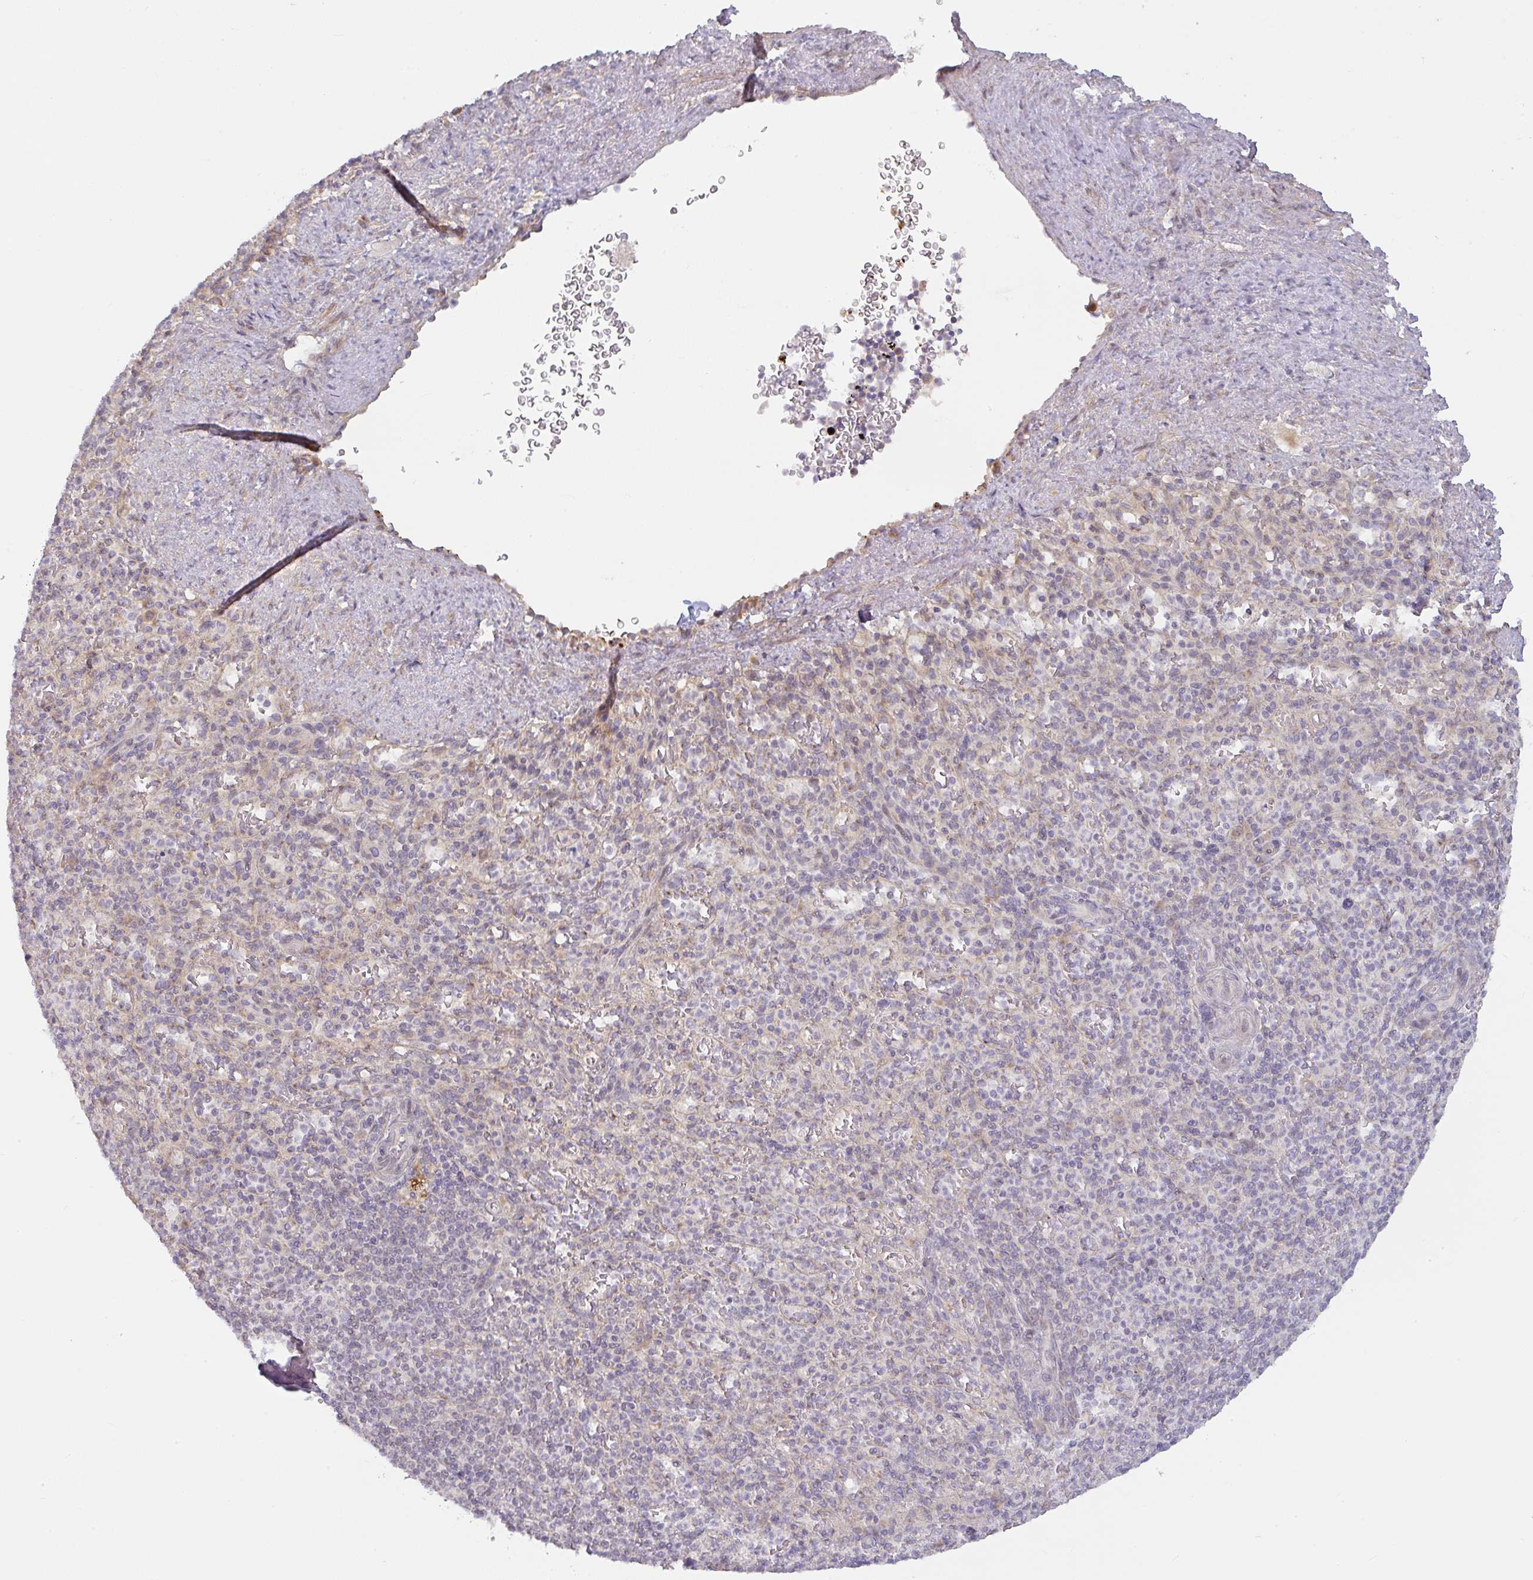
{"staining": {"intensity": "negative", "quantity": "none", "location": "none"}, "tissue": "spleen", "cell_type": "Cells in red pulp", "image_type": "normal", "snomed": [{"axis": "morphology", "description": "Normal tissue, NOS"}, {"axis": "topography", "description": "Spleen"}], "caption": "Cells in red pulp show no significant staining in normal spleen. Nuclei are stained in blue.", "gene": "MOB1A", "patient": {"sex": "female", "age": 74}}